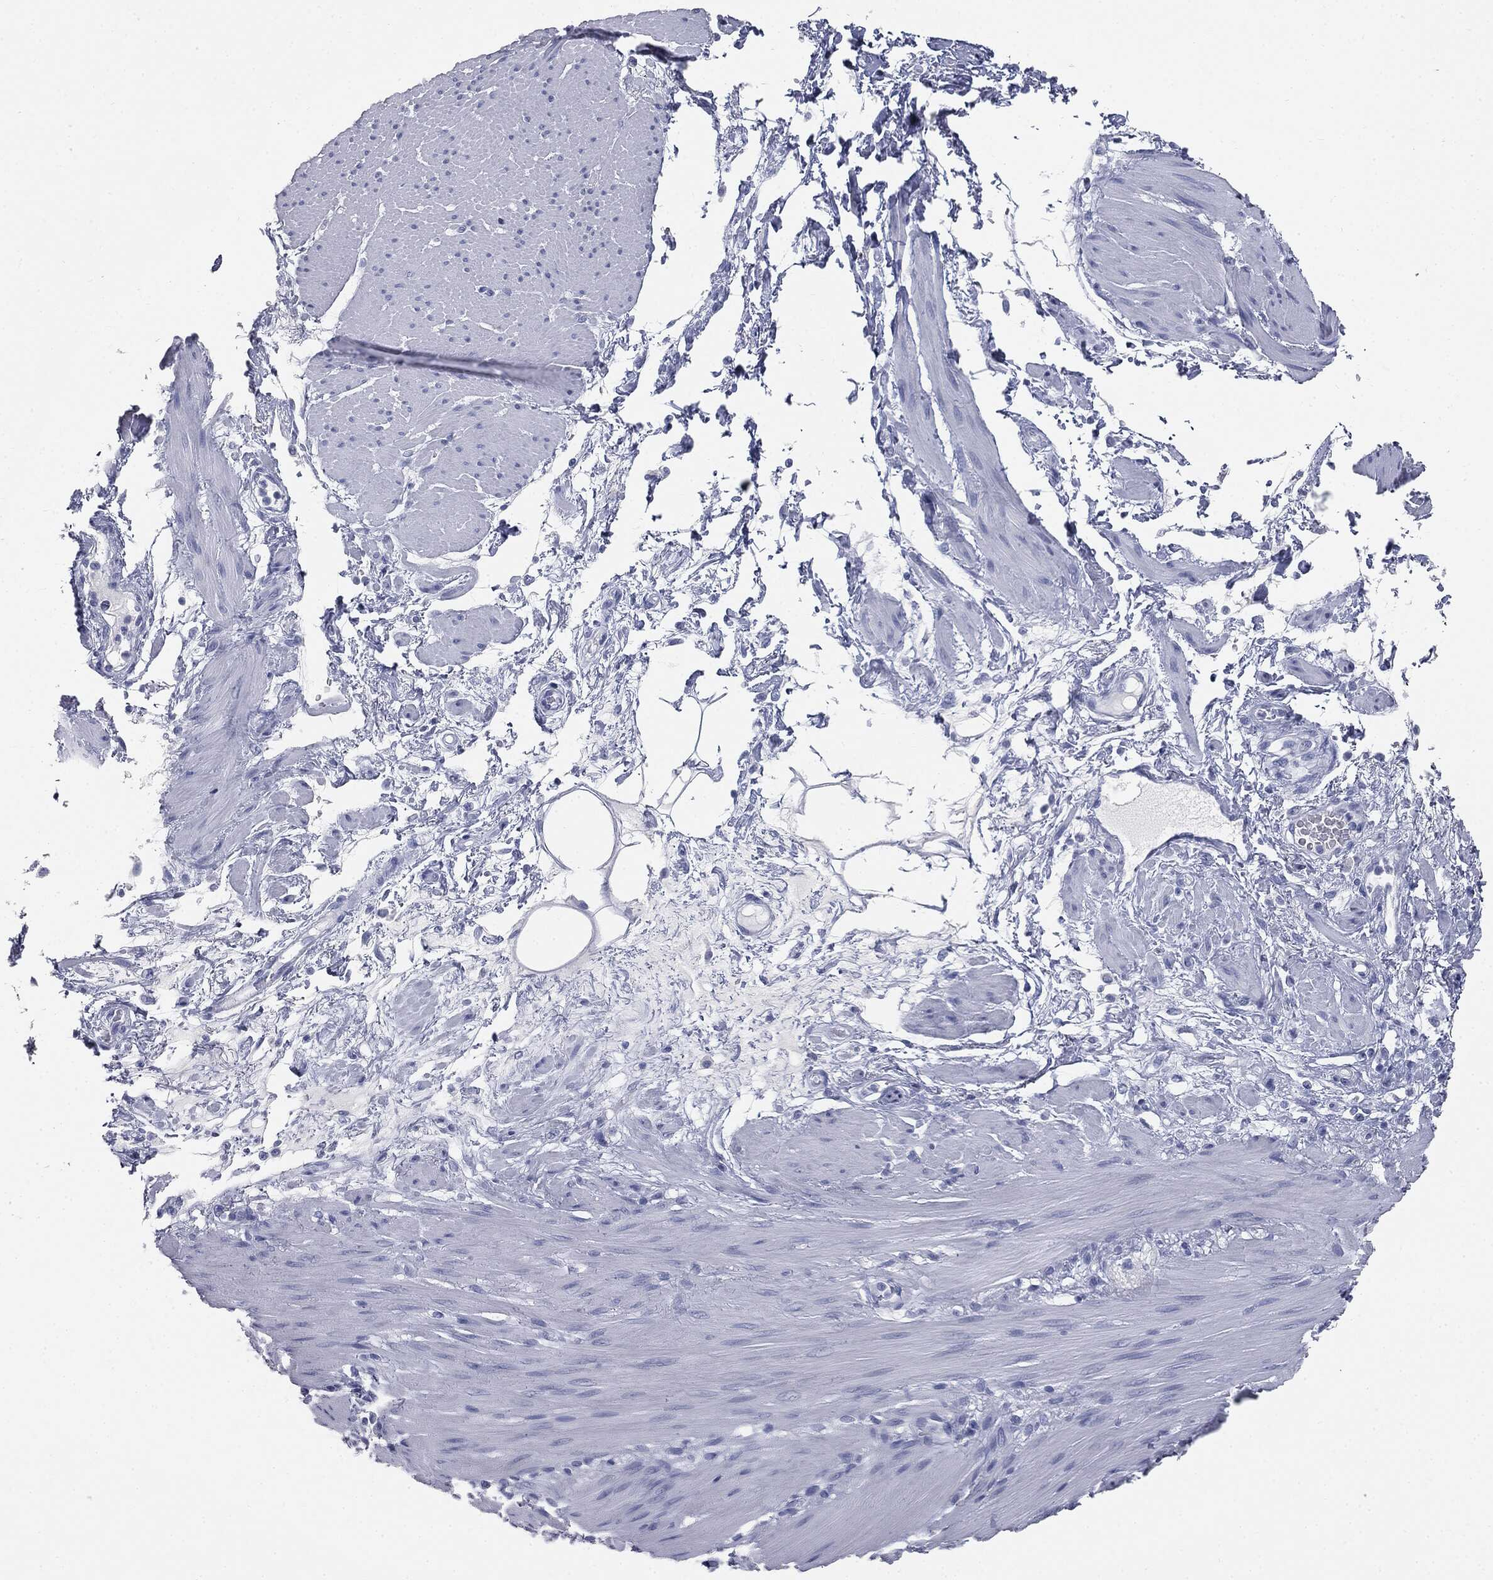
{"staining": {"intensity": "negative", "quantity": "none", "location": "none"}, "tissue": "smooth muscle", "cell_type": "Smooth muscle cells", "image_type": "normal", "snomed": [{"axis": "morphology", "description": "Normal tissue, NOS"}, {"axis": "topography", "description": "Smooth muscle"}, {"axis": "topography", "description": "Anal"}], "caption": "This is an IHC micrograph of unremarkable human smooth muscle. There is no expression in smooth muscle cells.", "gene": "MUC5AC", "patient": {"sex": "male", "age": 83}}